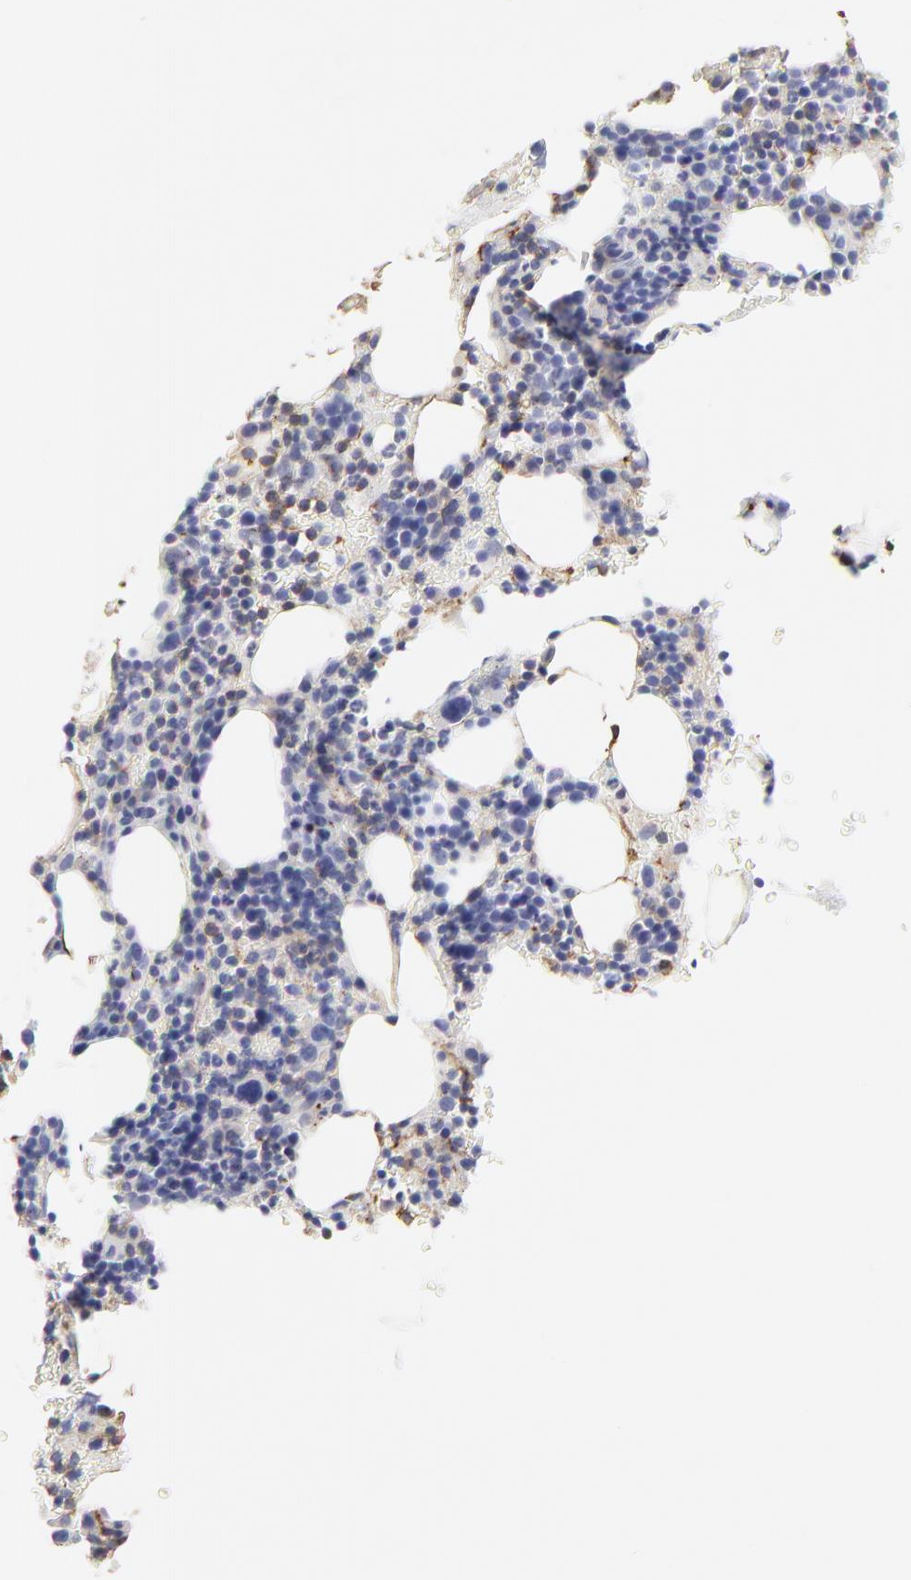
{"staining": {"intensity": "moderate", "quantity": "<25%", "location": "cytoplasmic/membranous"}, "tissue": "bone marrow", "cell_type": "Hematopoietic cells", "image_type": "normal", "snomed": [{"axis": "morphology", "description": "Normal tissue, NOS"}, {"axis": "topography", "description": "Bone marrow"}], "caption": "Moderate cytoplasmic/membranous positivity is present in about <25% of hematopoietic cells in normal bone marrow. (brown staining indicates protein expression, while blue staining denotes nuclei).", "gene": "ANXA6", "patient": {"sex": "male", "age": 86}}